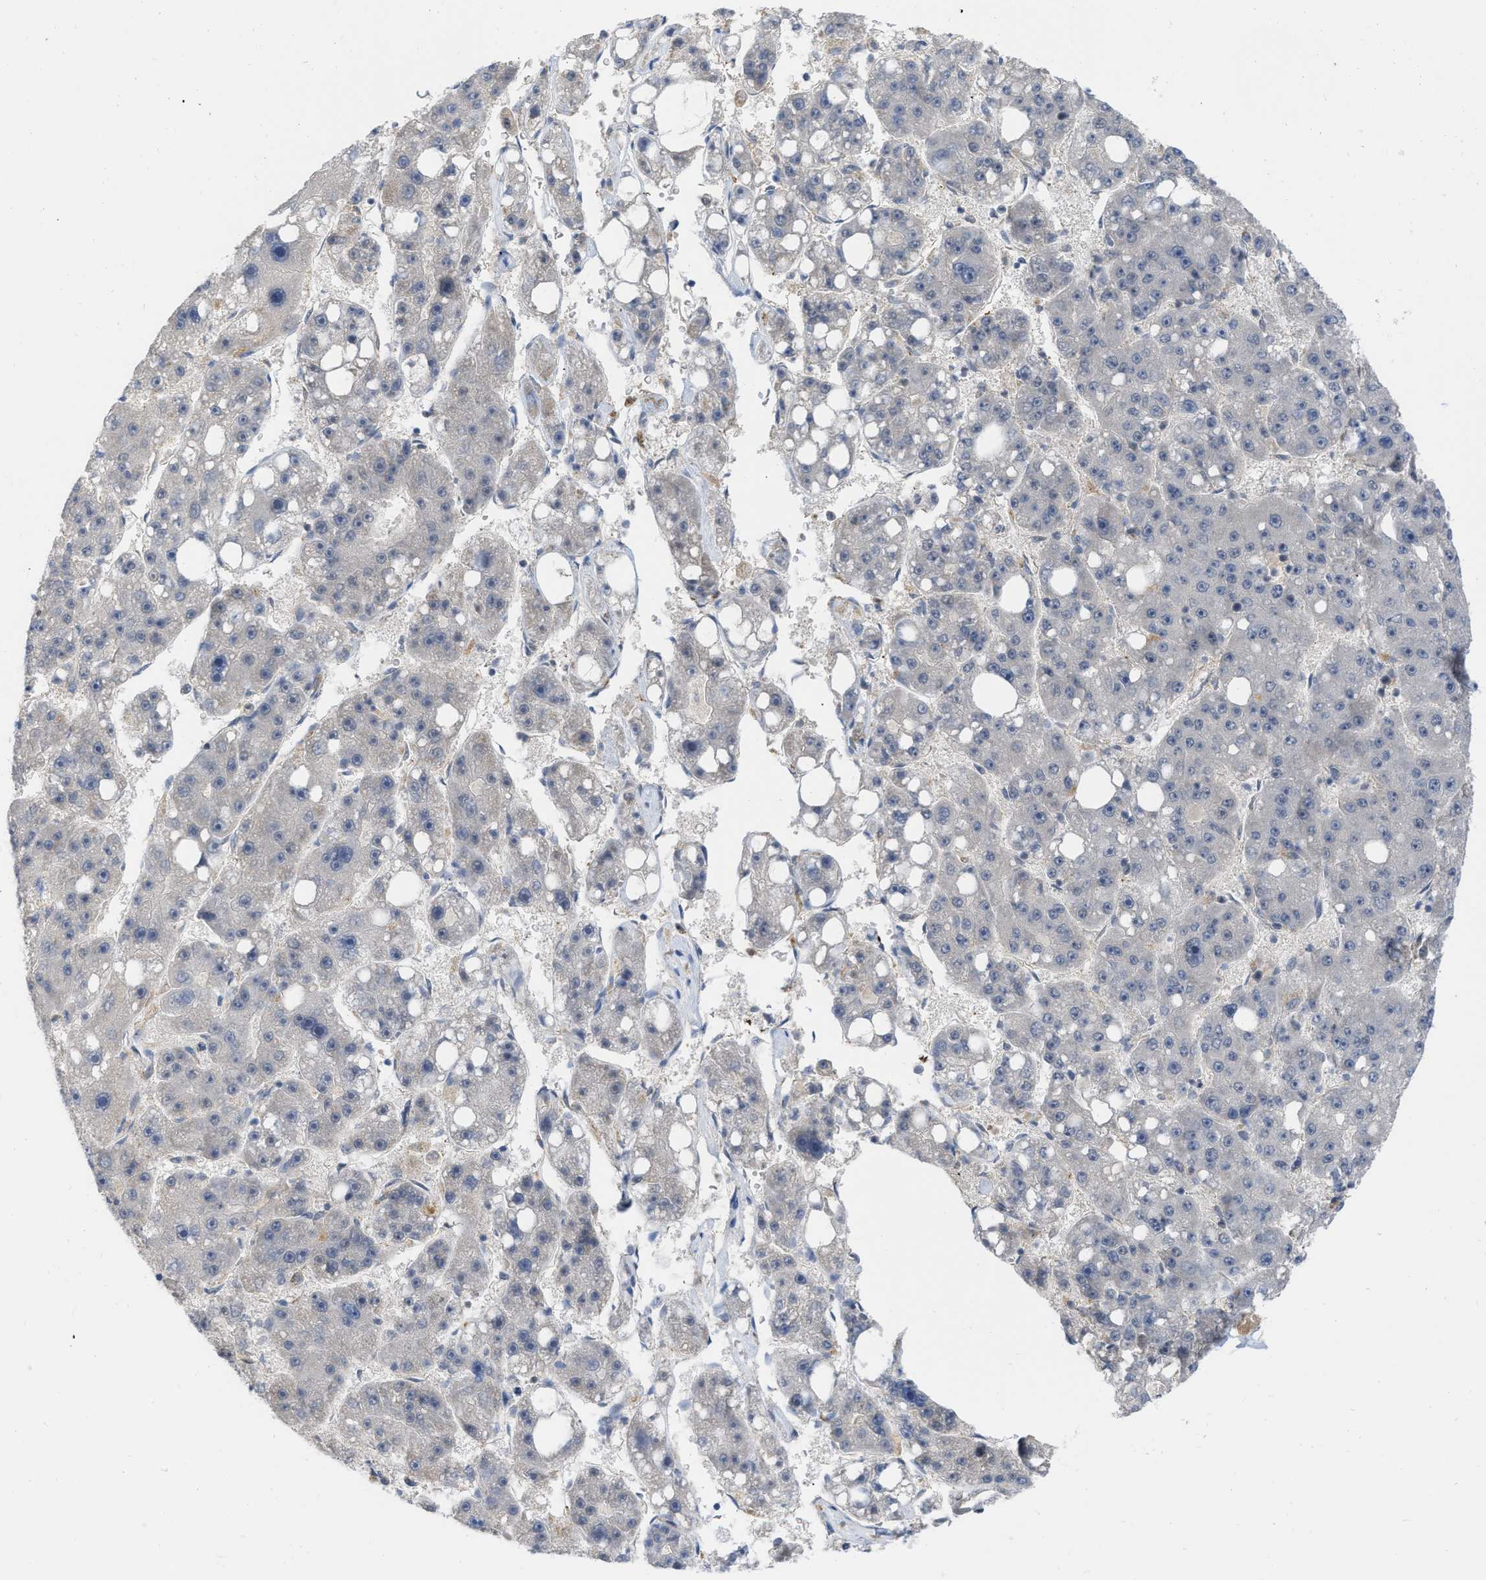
{"staining": {"intensity": "negative", "quantity": "none", "location": "none"}, "tissue": "liver cancer", "cell_type": "Tumor cells", "image_type": "cancer", "snomed": [{"axis": "morphology", "description": "Carcinoma, Hepatocellular, NOS"}, {"axis": "topography", "description": "Liver"}], "caption": "DAB immunohistochemical staining of liver cancer shows no significant positivity in tumor cells.", "gene": "NAPEPLD", "patient": {"sex": "female", "age": 61}}